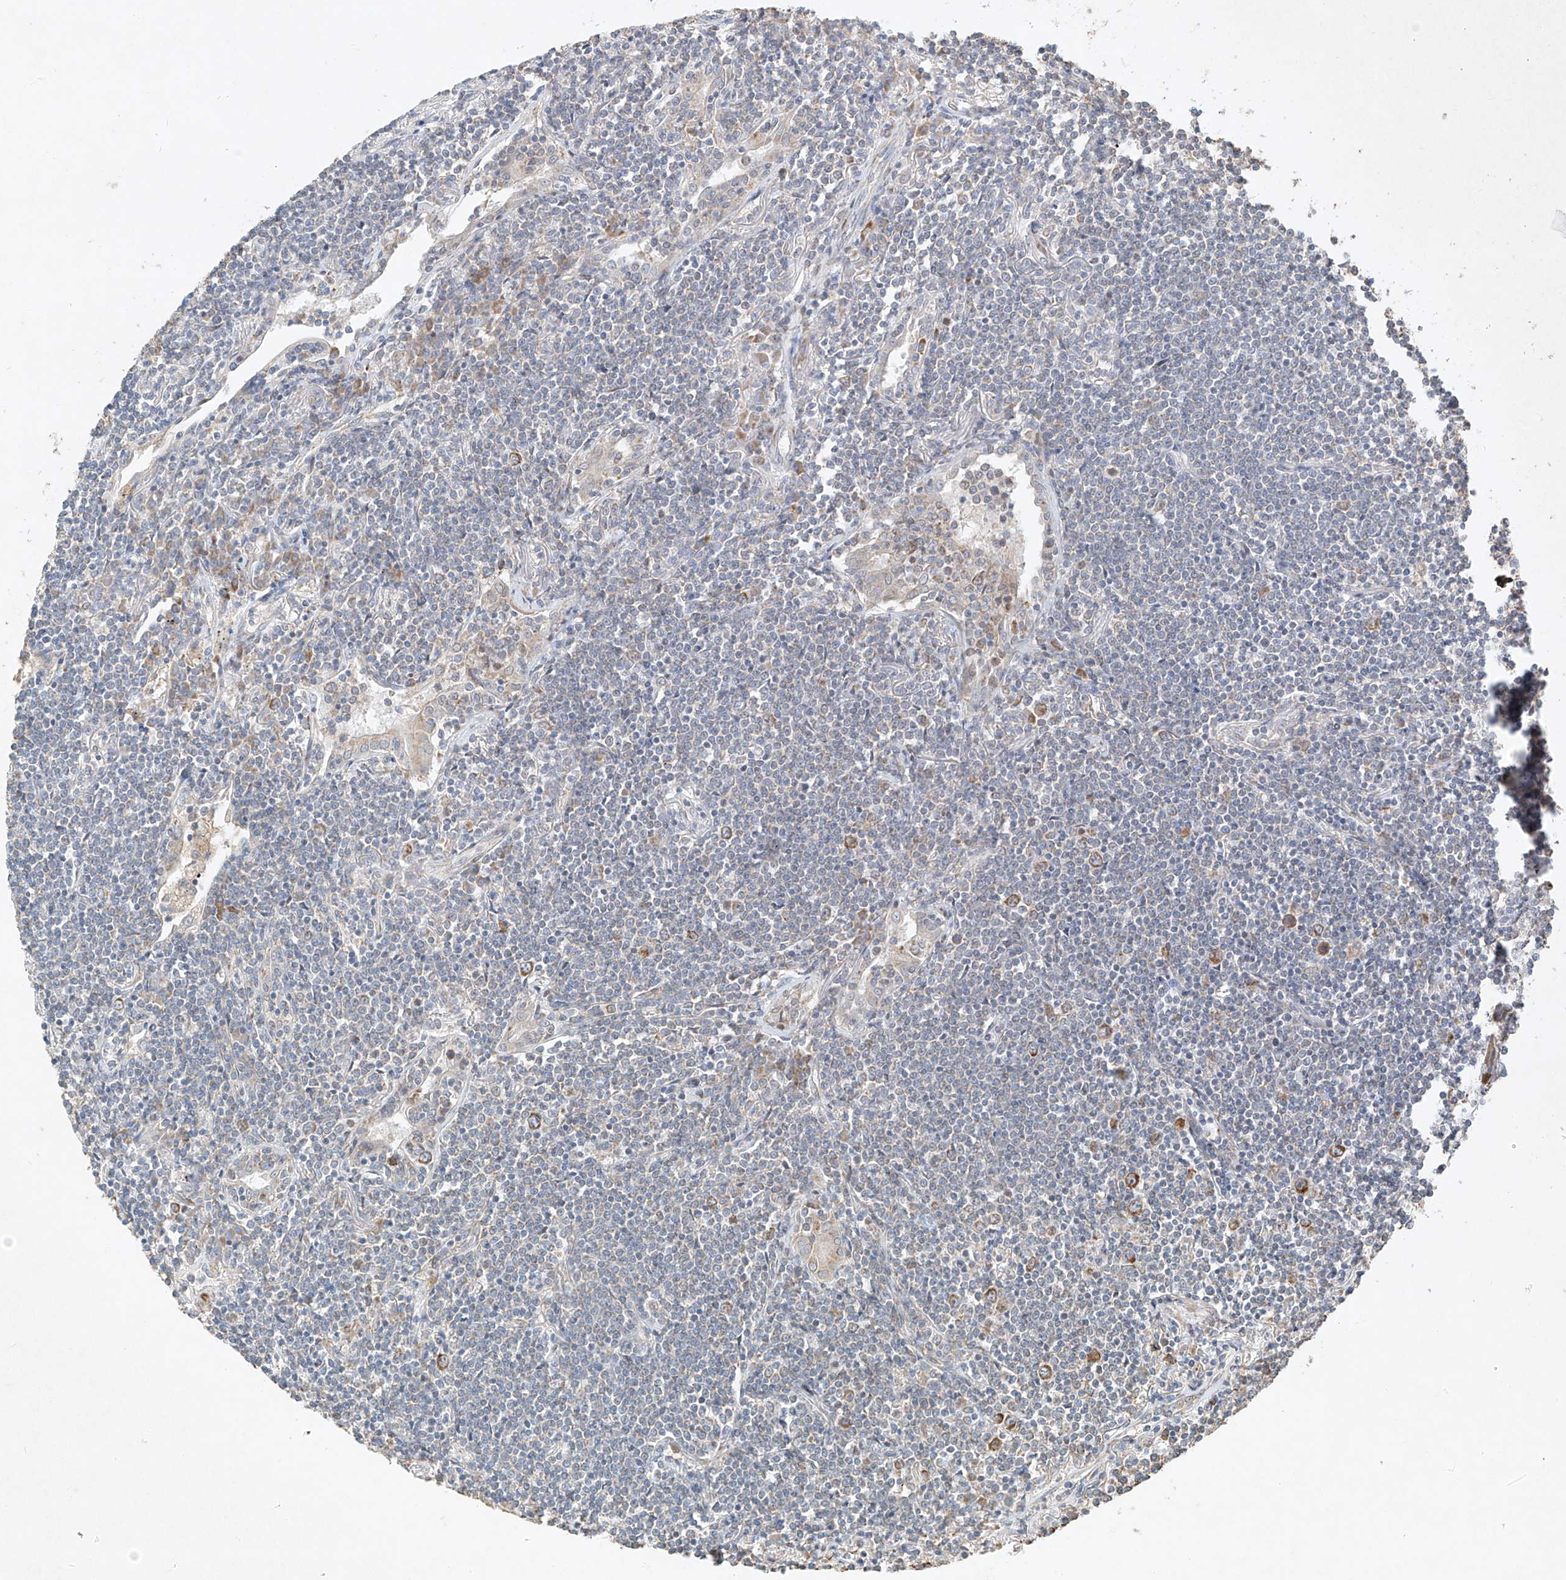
{"staining": {"intensity": "negative", "quantity": "none", "location": "none"}, "tissue": "lymphoma", "cell_type": "Tumor cells", "image_type": "cancer", "snomed": [{"axis": "morphology", "description": "Malignant lymphoma, non-Hodgkin's type, Low grade"}, {"axis": "topography", "description": "Lung"}], "caption": "This image is of lymphoma stained with immunohistochemistry (IHC) to label a protein in brown with the nuclei are counter-stained blue. There is no staining in tumor cells. (DAB immunohistochemistry with hematoxylin counter stain).", "gene": "SEMA3B", "patient": {"sex": "female", "age": 71}}